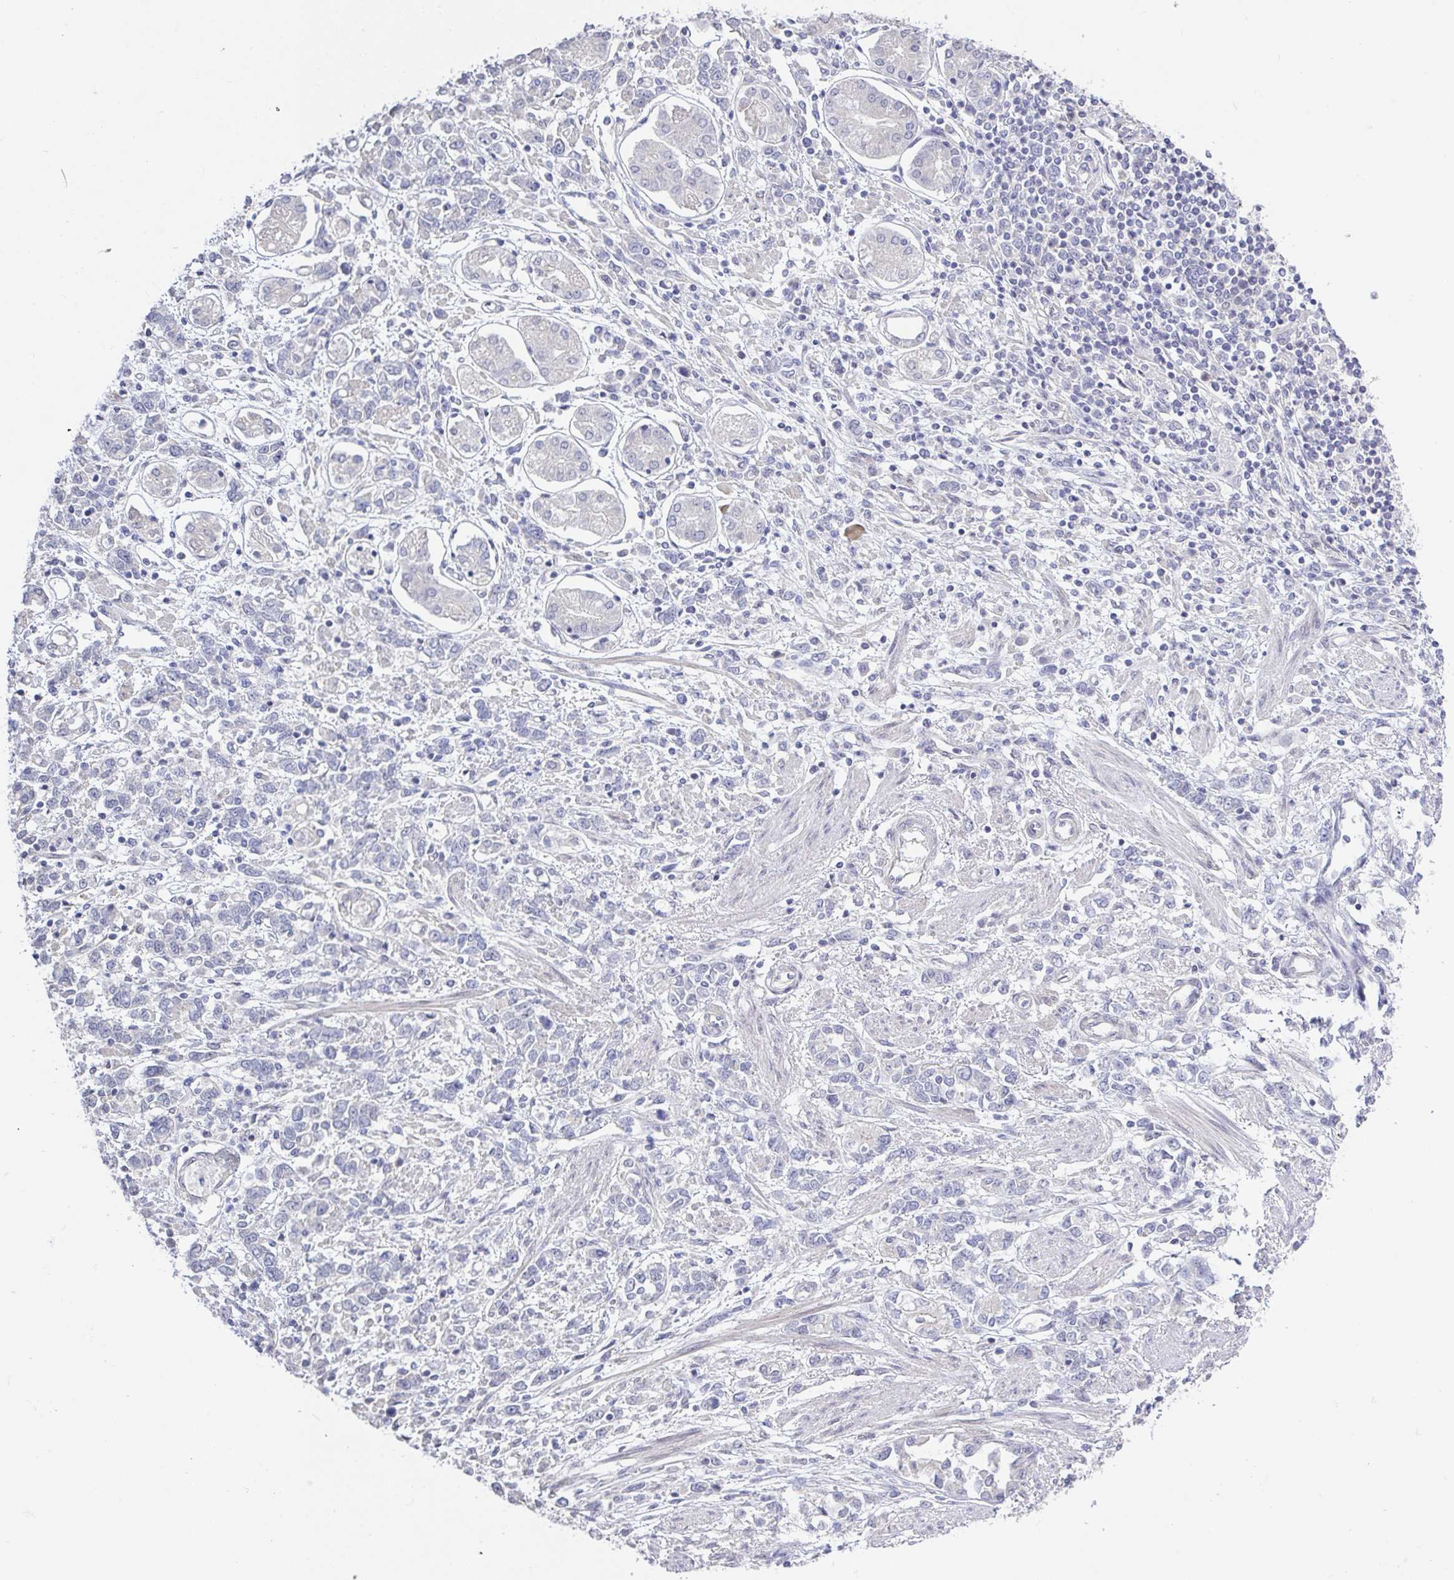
{"staining": {"intensity": "negative", "quantity": "none", "location": "none"}, "tissue": "stomach cancer", "cell_type": "Tumor cells", "image_type": "cancer", "snomed": [{"axis": "morphology", "description": "Adenocarcinoma, NOS"}, {"axis": "topography", "description": "Stomach"}], "caption": "This photomicrograph is of stomach cancer stained with immunohistochemistry to label a protein in brown with the nuclei are counter-stained blue. There is no staining in tumor cells. Brightfield microscopy of immunohistochemistry stained with DAB (3,3'-diaminobenzidine) (brown) and hematoxylin (blue), captured at high magnification.", "gene": "HYPK", "patient": {"sex": "female", "age": 76}}